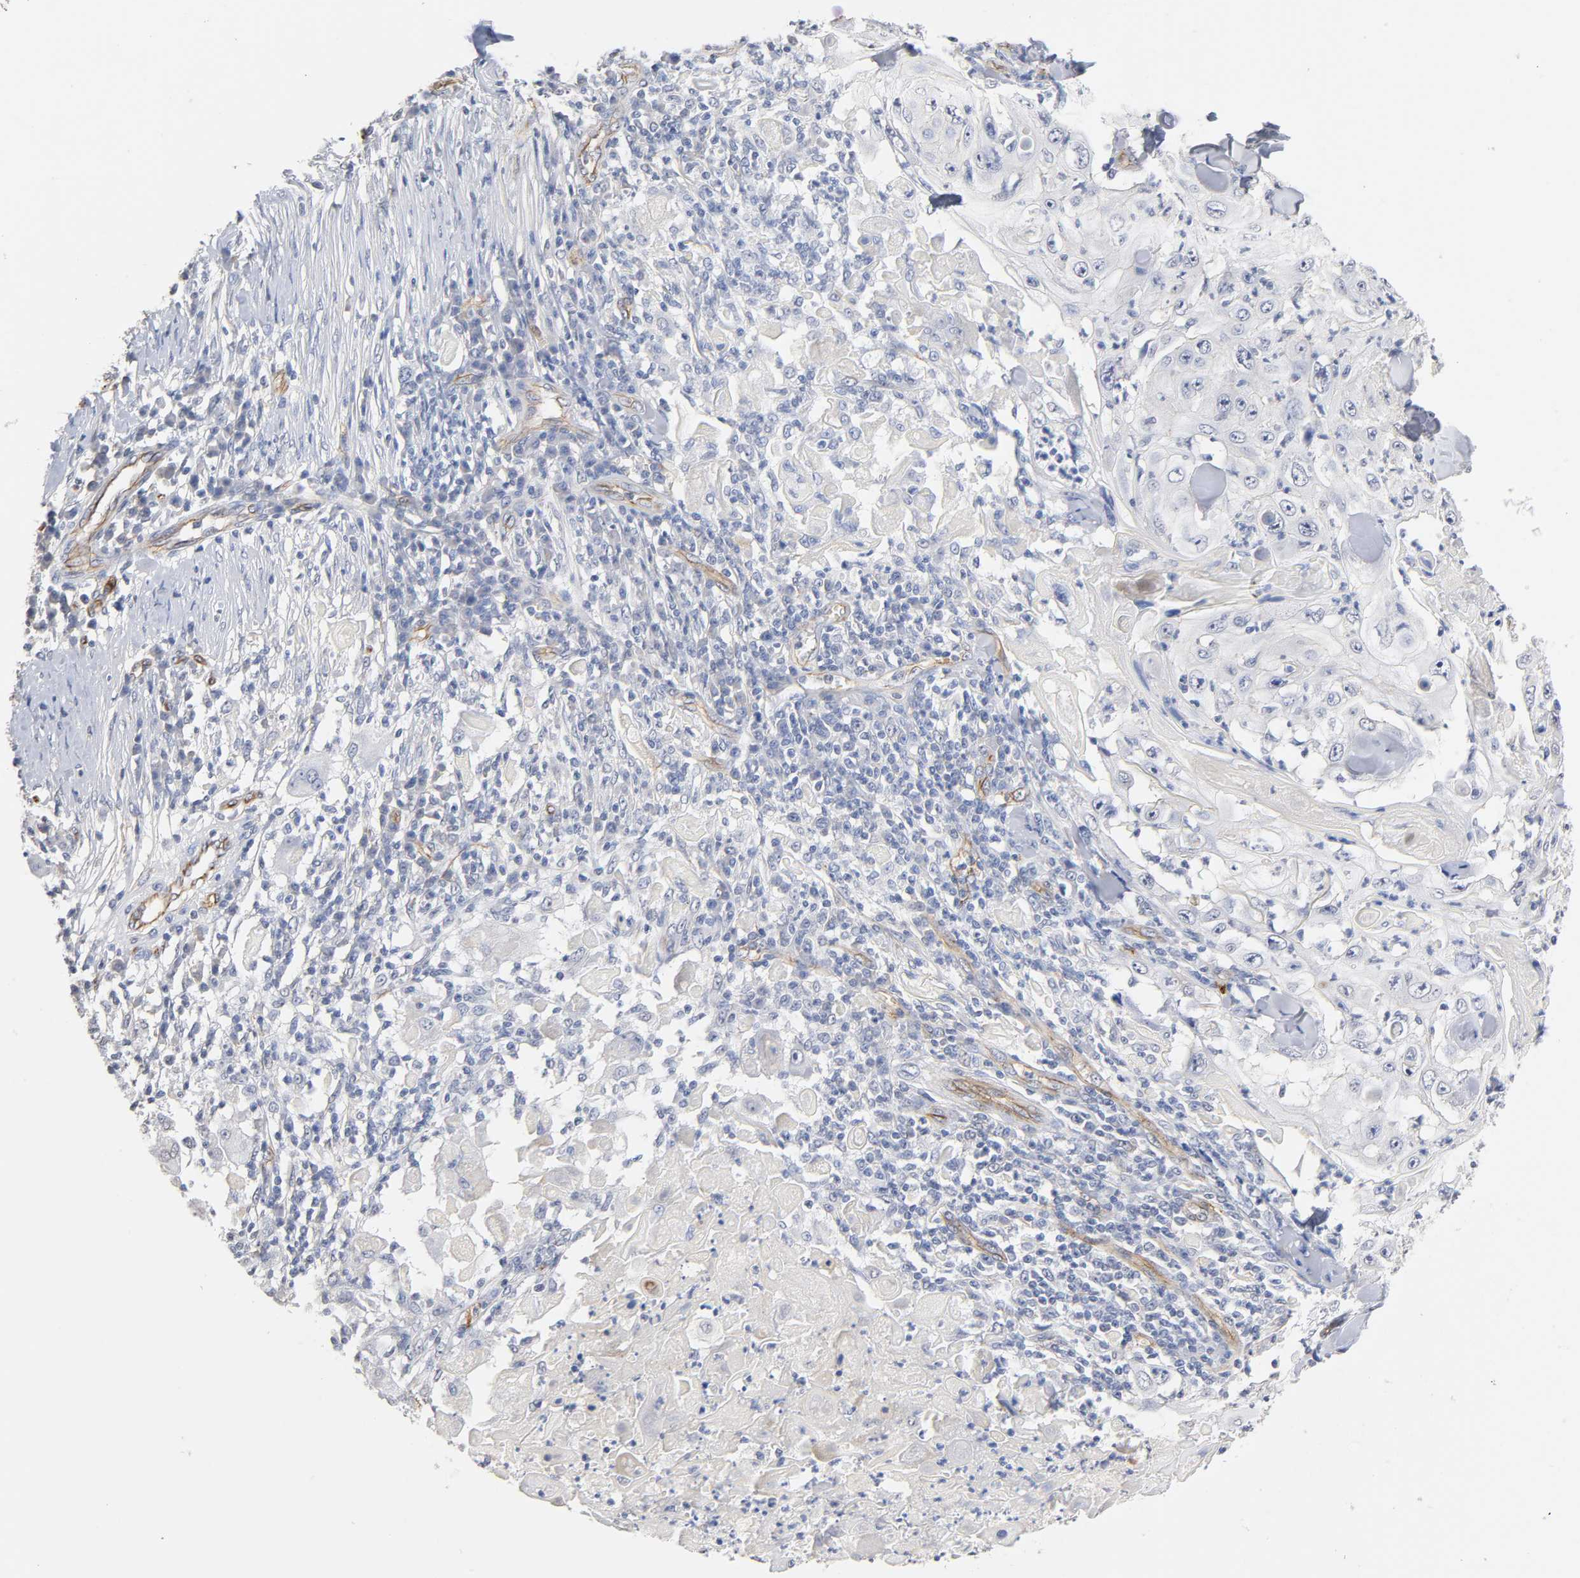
{"staining": {"intensity": "negative", "quantity": "none", "location": "none"}, "tissue": "skin cancer", "cell_type": "Tumor cells", "image_type": "cancer", "snomed": [{"axis": "morphology", "description": "Squamous cell carcinoma, NOS"}, {"axis": "topography", "description": "Skin"}], "caption": "A histopathology image of human skin cancer (squamous cell carcinoma) is negative for staining in tumor cells.", "gene": "SPTAN1", "patient": {"sex": "male", "age": 86}}